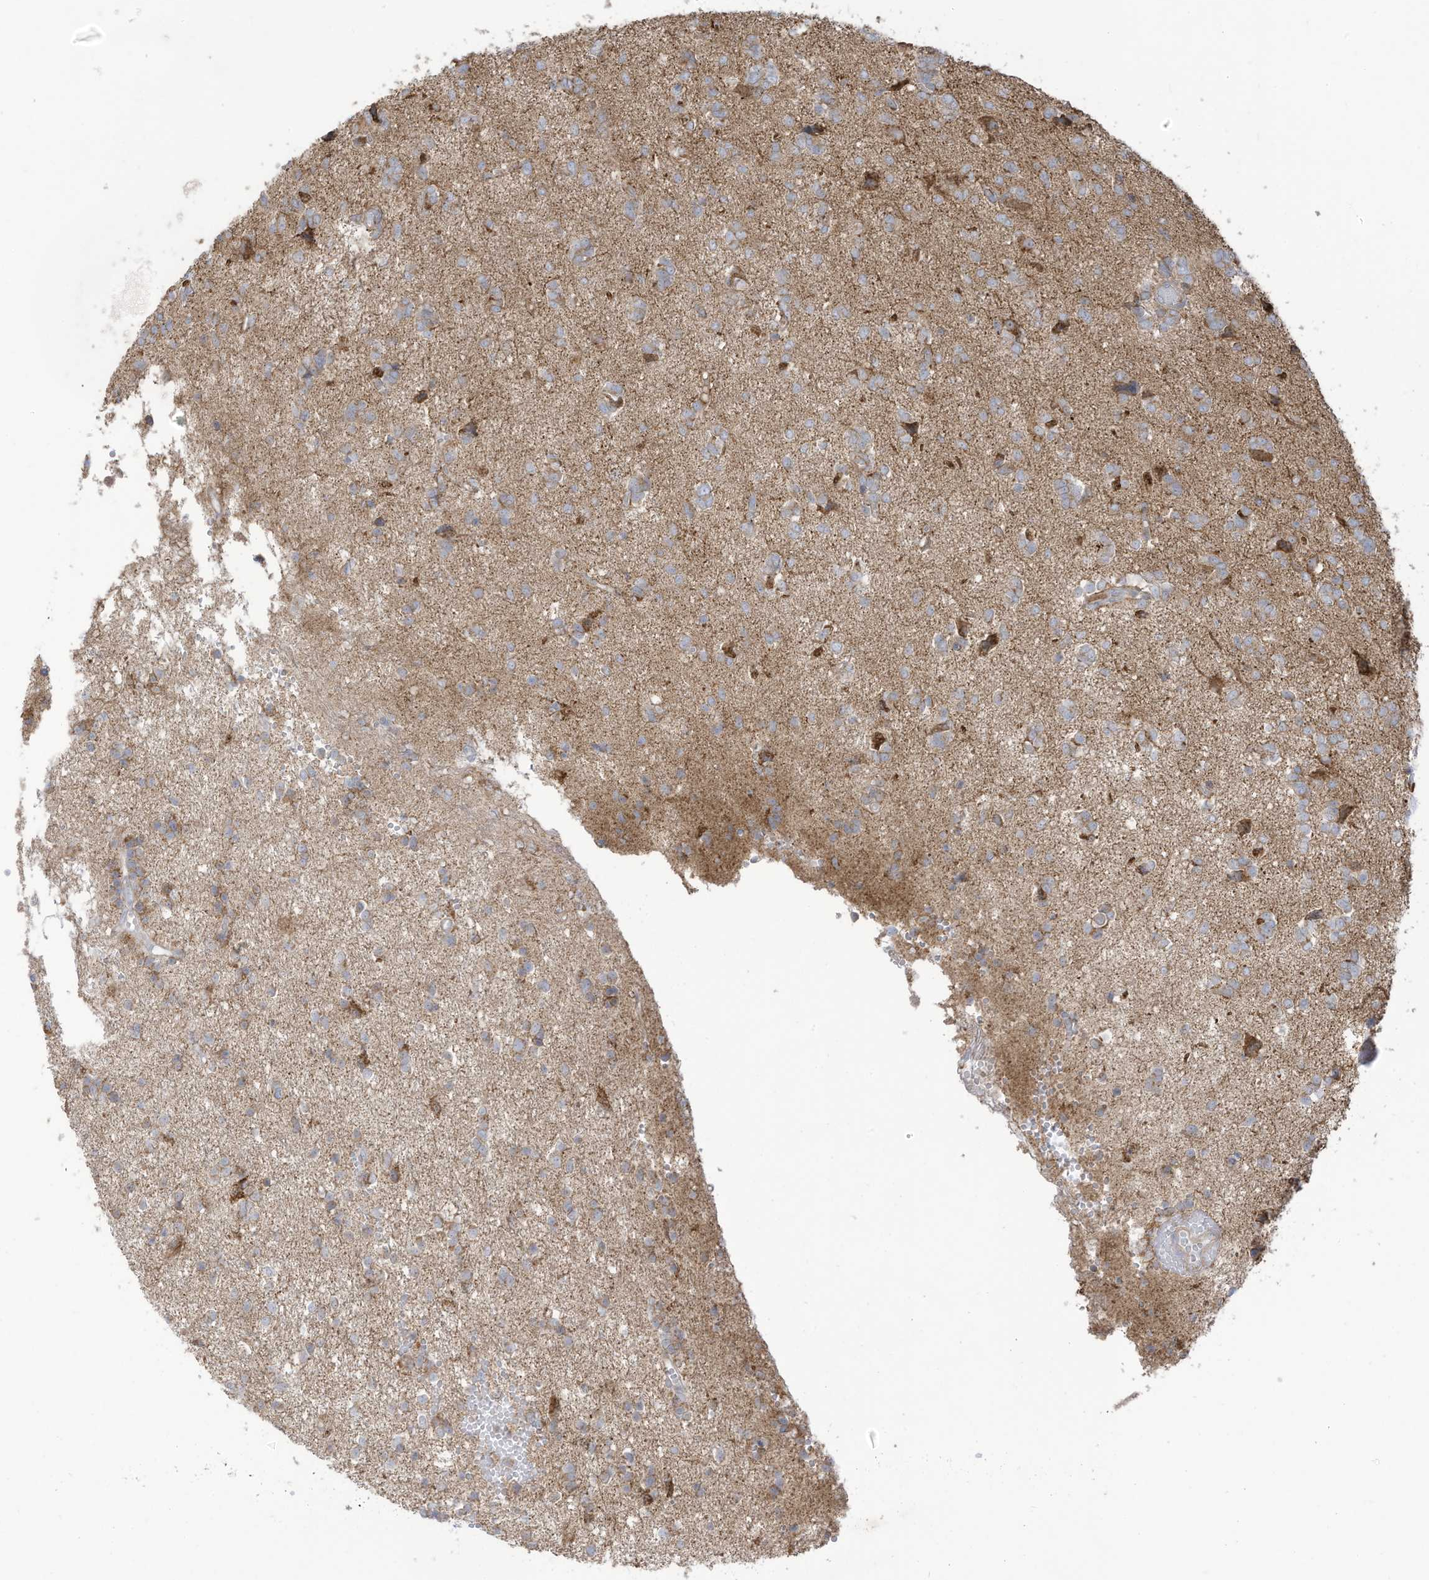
{"staining": {"intensity": "moderate", "quantity": ">75%", "location": "cytoplasmic/membranous"}, "tissue": "glioma", "cell_type": "Tumor cells", "image_type": "cancer", "snomed": [{"axis": "morphology", "description": "Glioma, malignant, High grade"}, {"axis": "topography", "description": "Brain"}], "caption": "Glioma stained for a protein (brown) shows moderate cytoplasmic/membranous positive staining in approximately >75% of tumor cells.", "gene": "CGAS", "patient": {"sex": "female", "age": 59}}